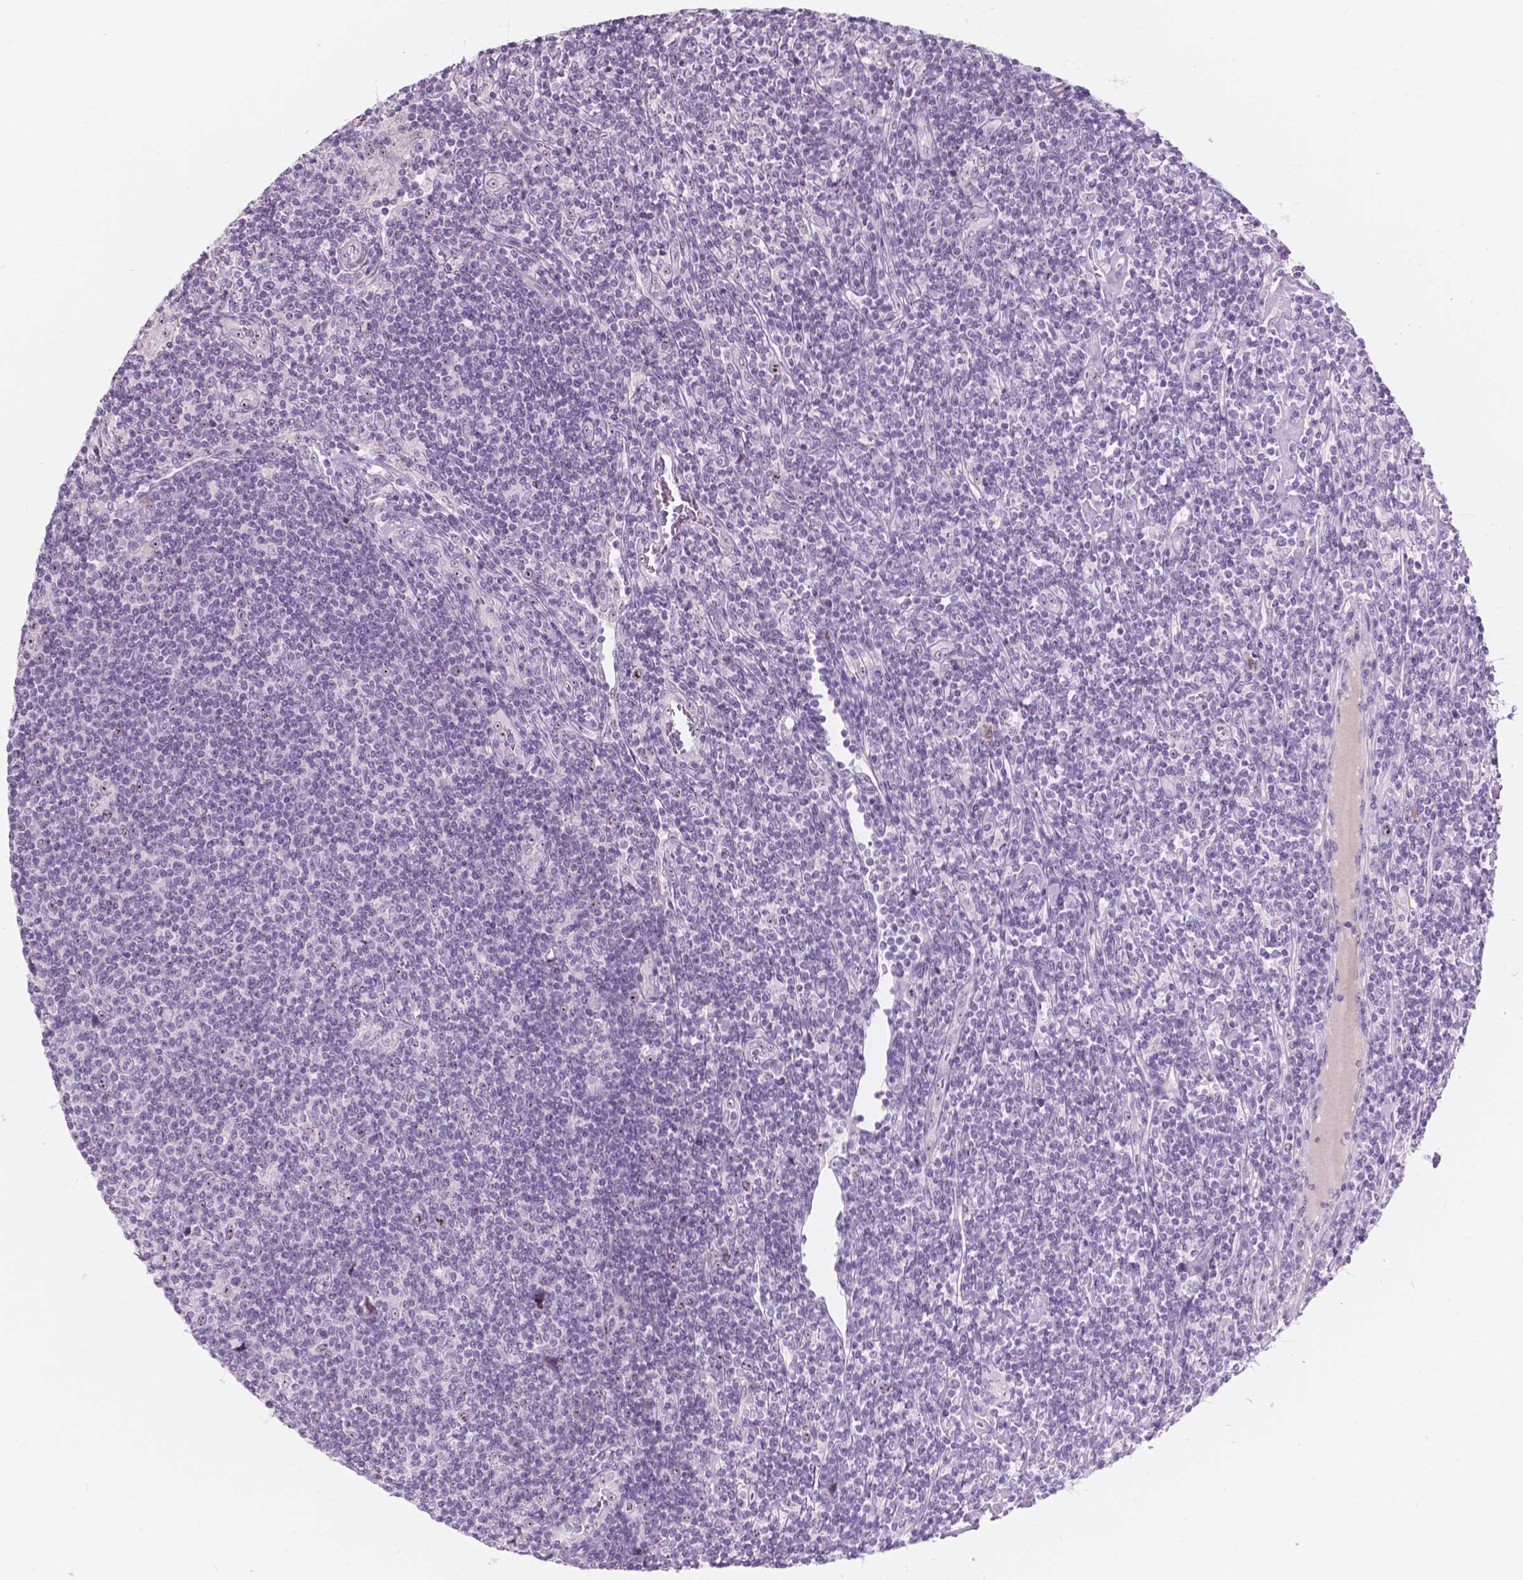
{"staining": {"intensity": "negative", "quantity": "none", "location": "none"}, "tissue": "lymphoma", "cell_type": "Tumor cells", "image_type": "cancer", "snomed": [{"axis": "morphology", "description": "Hodgkin's disease, NOS"}, {"axis": "topography", "description": "Lymph node"}], "caption": "Tumor cells are negative for protein expression in human lymphoma.", "gene": "ZNF853", "patient": {"sex": "male", "age": 40}}